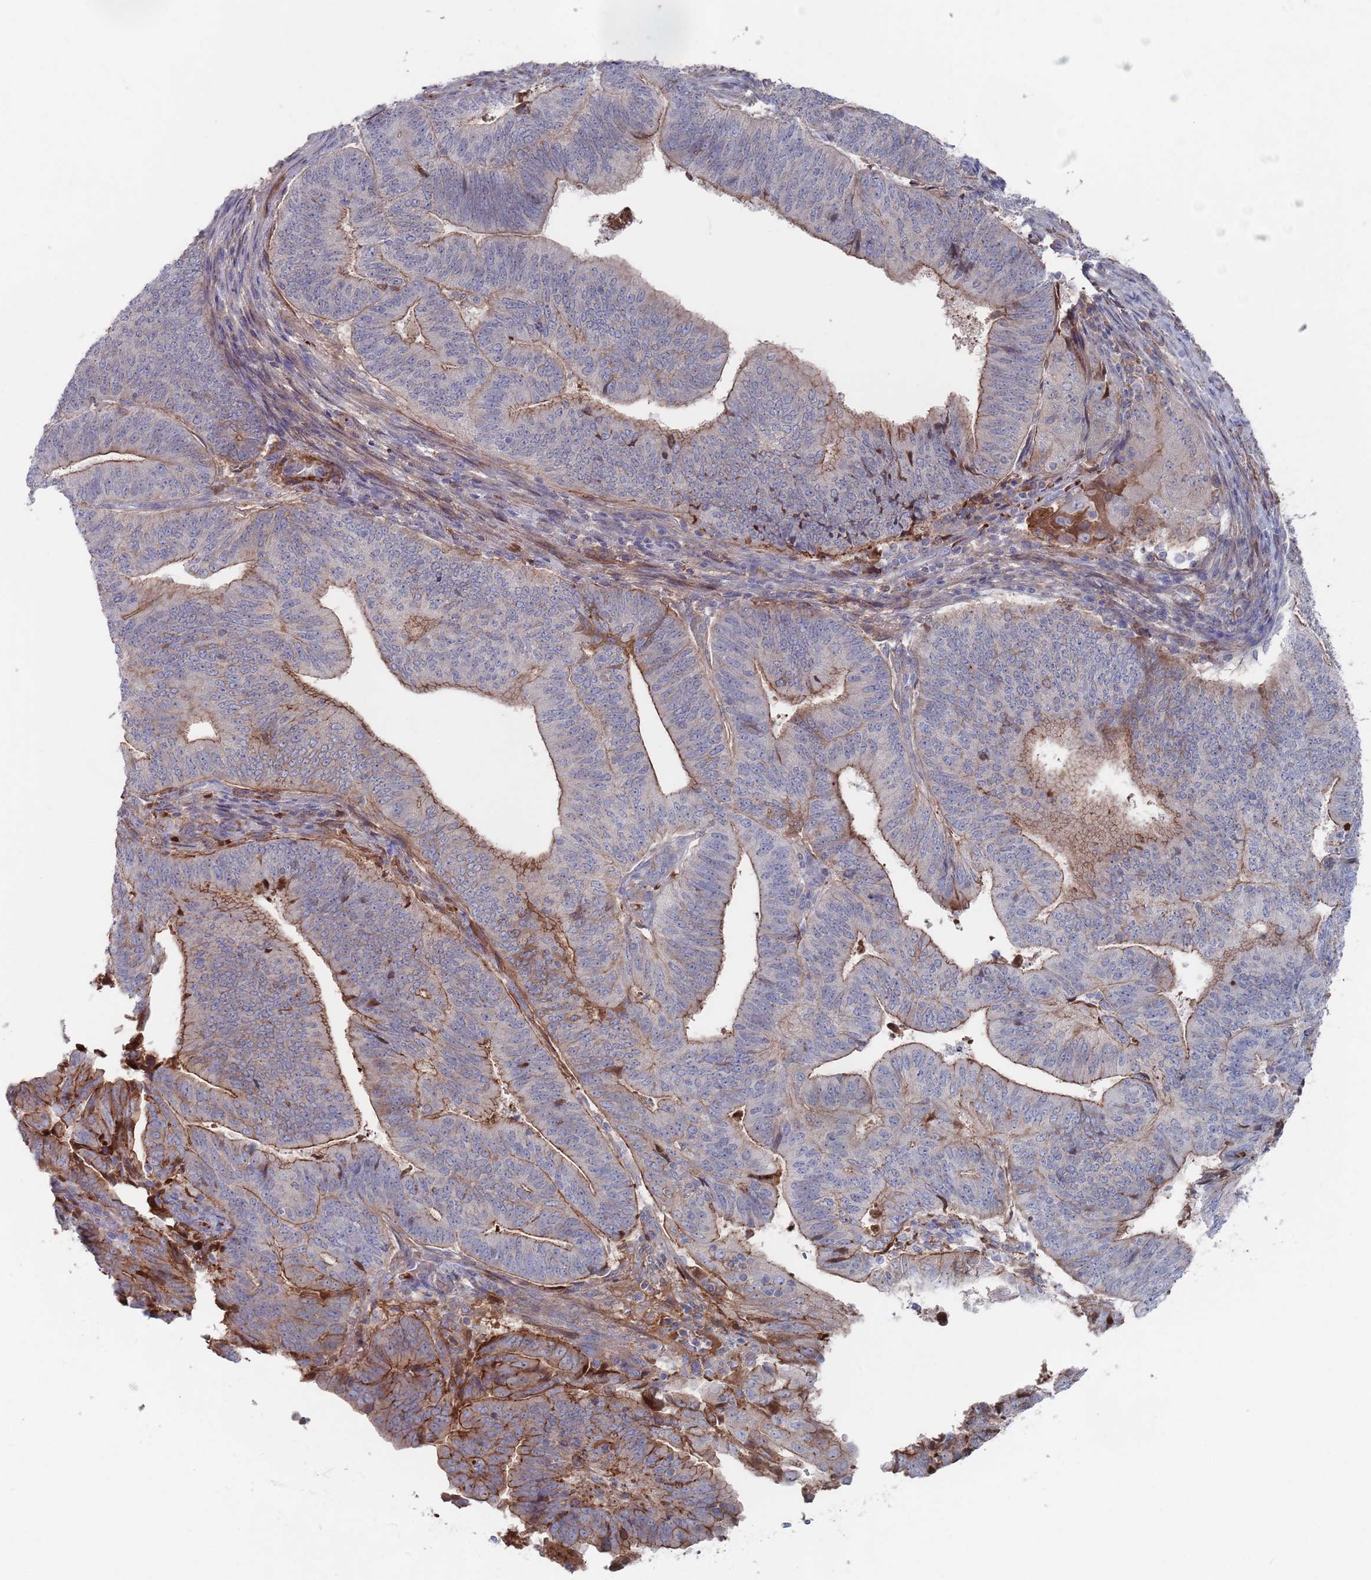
{"staining": {"intensity": "moderate", "quantity": "25%-75%", "location": "cytoplasmic/membranous"}, "tissue": "endometrial cancer", "cell_type": "Tumor cells", "image_type": "cancer", "snomed": [{"axis": "morphology", "description": "Adenocarcinoma, NOS"}, {"axis": "topography", "description": "Endometrium"}], "caption": "DAB immunohistochemical staining of human endometrial cancer (adenocarcinoma) demonstrates moderate cytoplasmic/membranous protein expression in approximately 25%-75% of tumor cells. (IHC, brightfield microscopy, high magnification).", "gene": "PLEKHA4", "patient": {"sex": "female", "age": 70}}